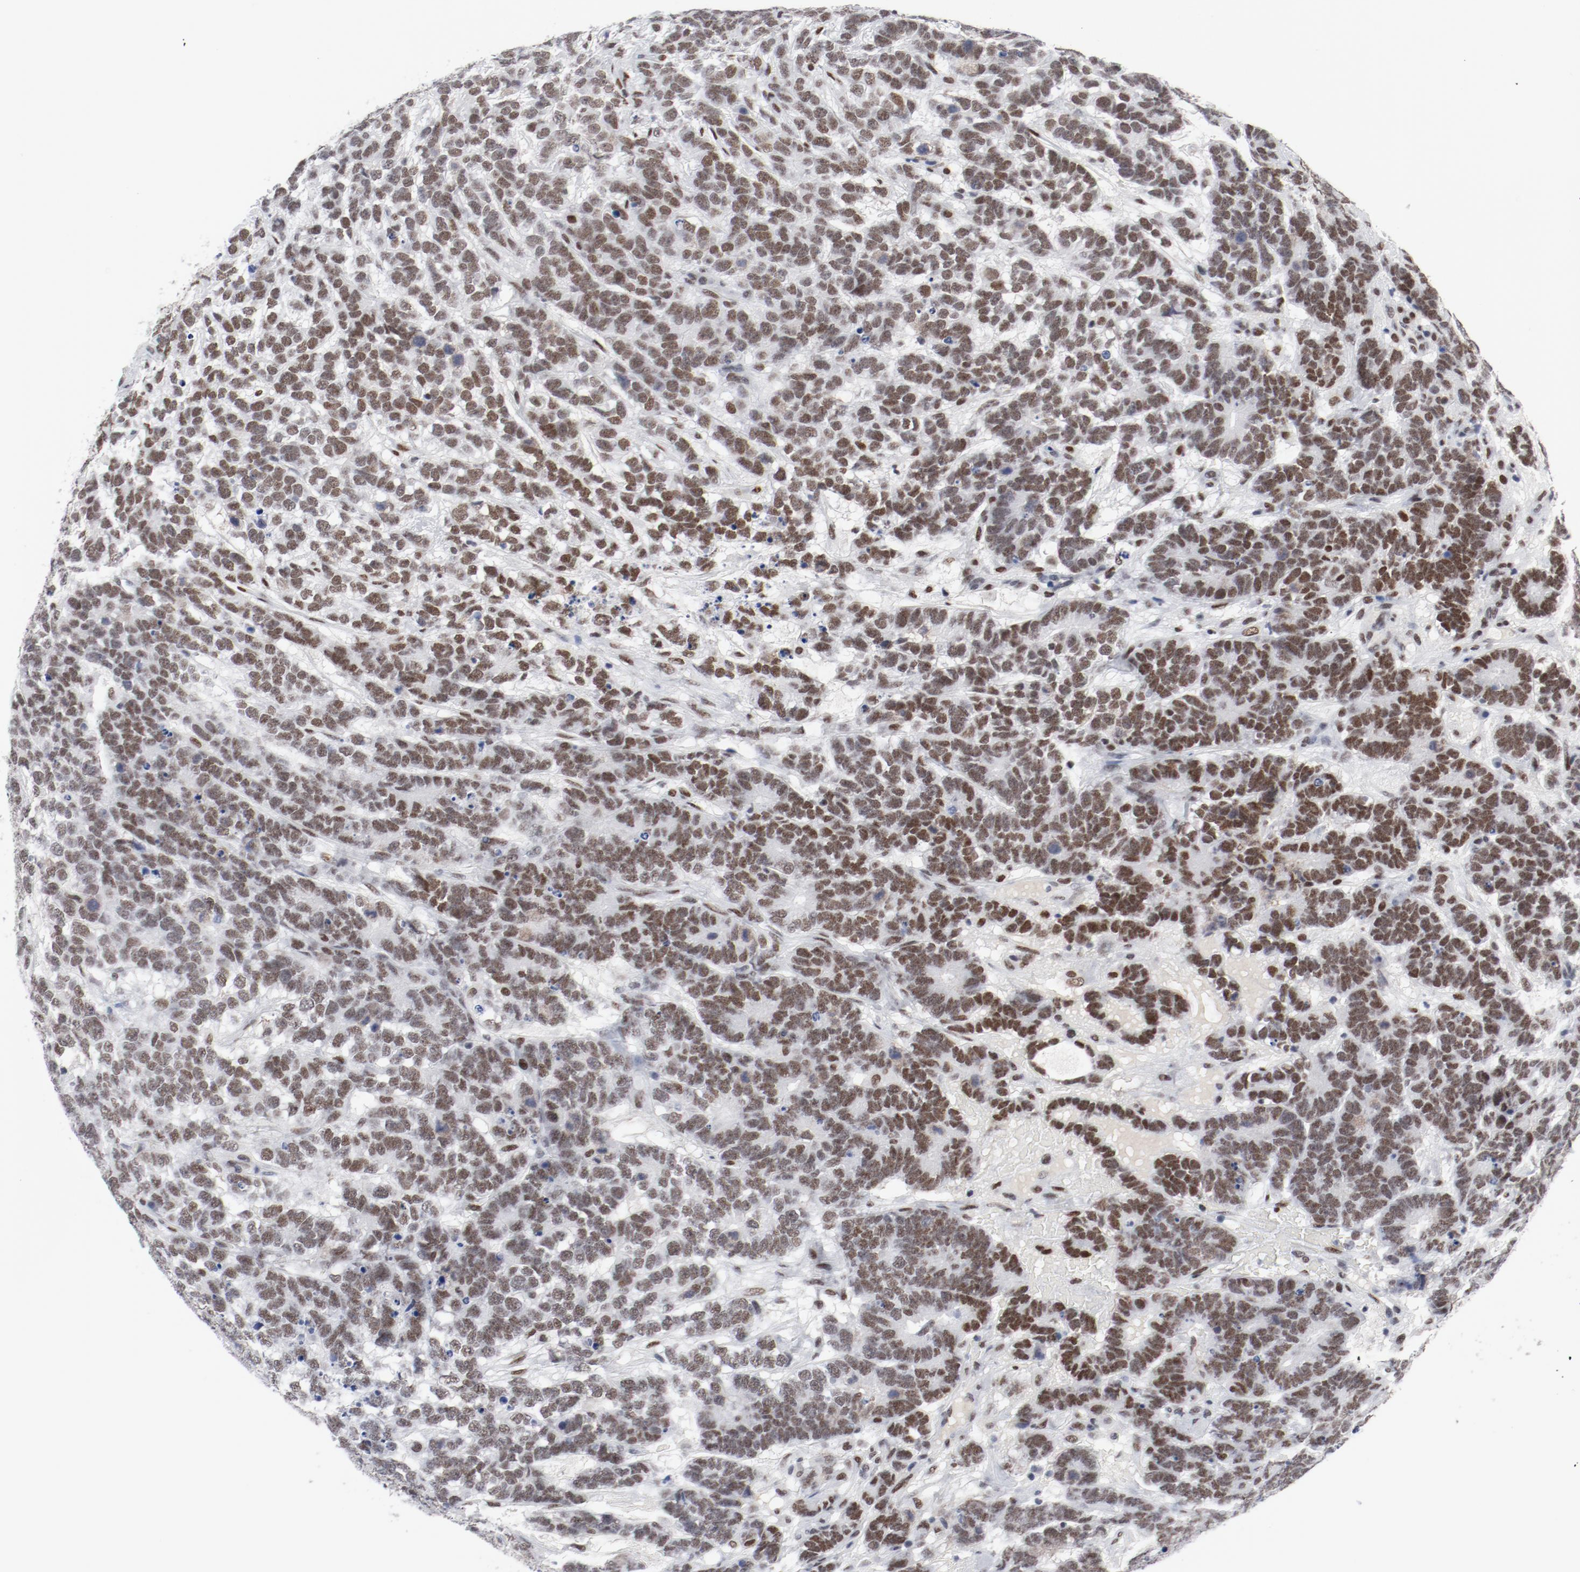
{"staining": {"intensity": "moderate", "quantity": ">75%", "location": "nuclear"}, "tissue": "testis cancer", "cell_type": "Tumor cells", "image_type": "cancer", "snomed": [{"axis": "morphology", "description": "Carcinoma, Embryonal, NOS"}, {"axis": "topography", "description": "Testis"}], "caption": "Testis cancer stained for a protein shows moderate nuclear positivity in tumor cells.", "gene": "ARNT", "patient": {"sex": "male", "age": 26}}